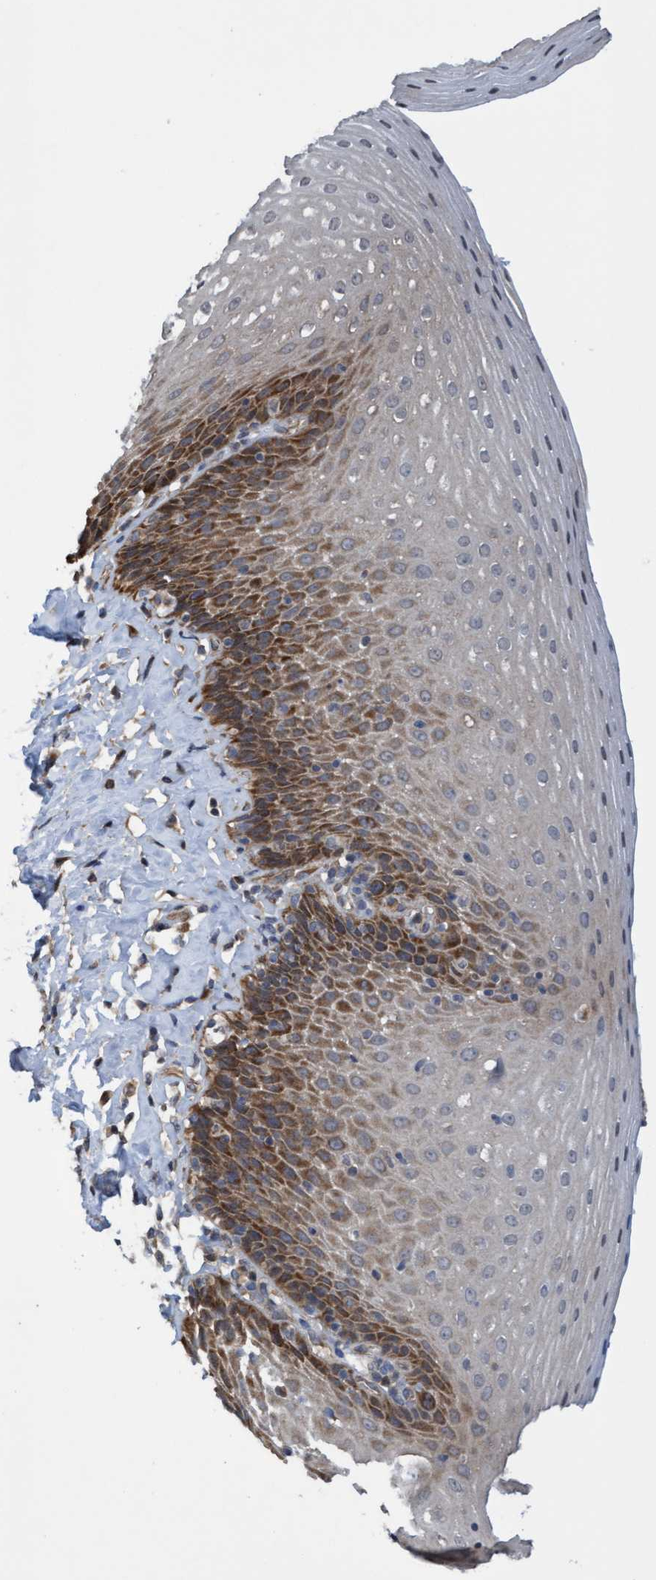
{"staining": {"intensity": "moderate", "quantity": "25%-75%", "location": "cytoplasmic/membranous"}, "tissue": "esophagus", "cell_type": "Squamous epithelial cells", "image_type": "normal", "snomed": [{"axis": "morphology", "description": "Normal tissue, NOS"}, {"axis": "topography", "description": "Esophagus"}], "caption": "Approximately 25%-75% of squamous epithelial cells in normal esophagus reveal moderate cytoplasmic/membranous protein staining as visualized by brown immunohistochemical staining.", "gene": "ITFG1", "patient": {"sex": "female", "age": 61}}